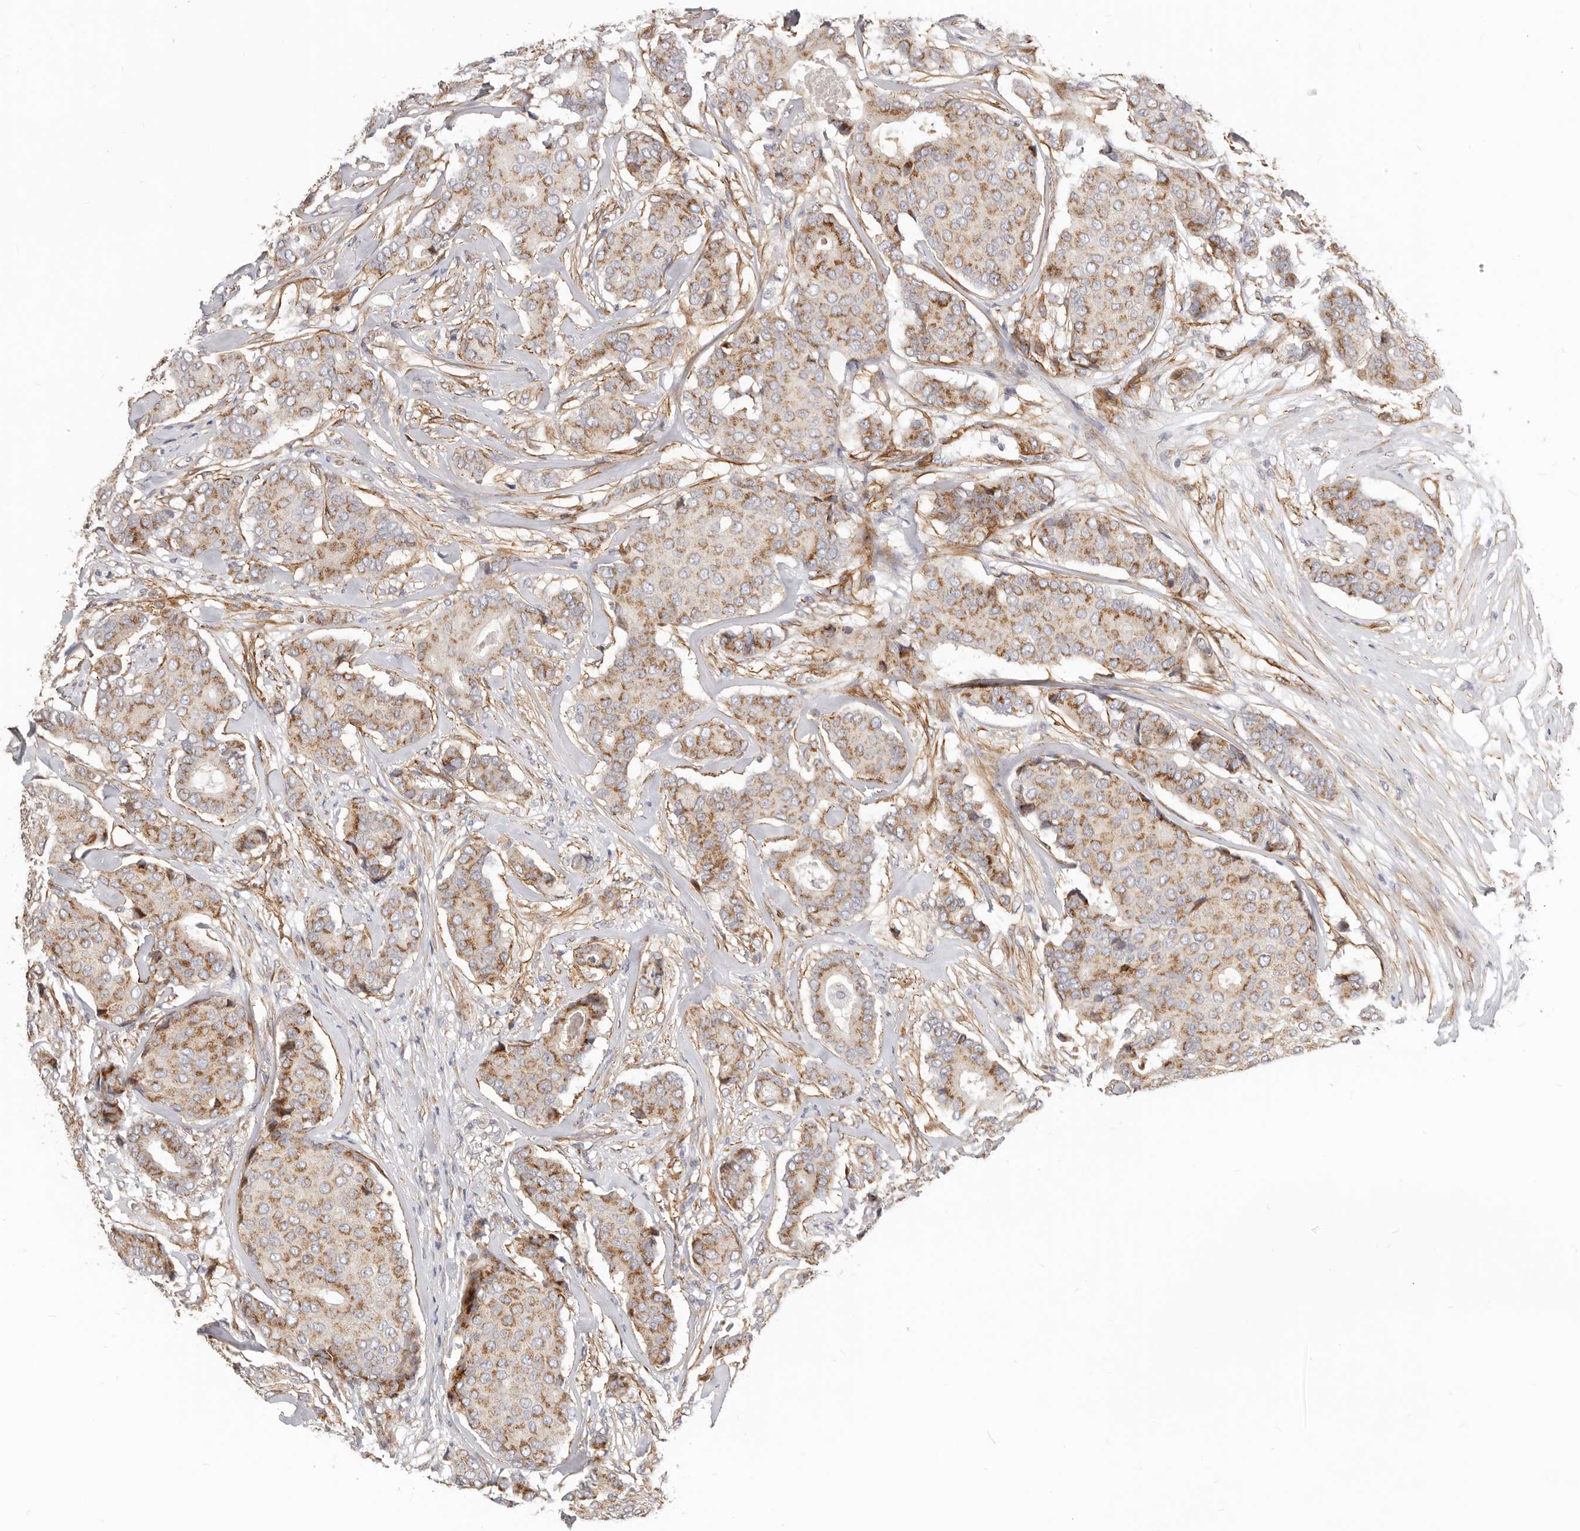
{"staining": {"intensity": "moderate", "quantity": ">75%", "location": "cytoplasmic/membranous"}, "tissue": "breast cancer", "cell_type": "Tumor cells", "image_type": "cancer", "snomed": [{"axis": "morphology", "description": "Duct carcinoma"}, {"axis": "topography", "description": "Breast"}], "caption": "Protein staining of infiltrating ductal carcinoma (breast) tissue demonstrates moderate cytoplasmic/membranous expression in approximately >75% of tumor cells. Using DAB (3,3'-diaminobenzidine) (brown) and hematoxylin (blue) stains, captured at high magnification using brightfield microscopy.", "gene": "RABAC1", "patient": {"sex": "female", "age": 75}}